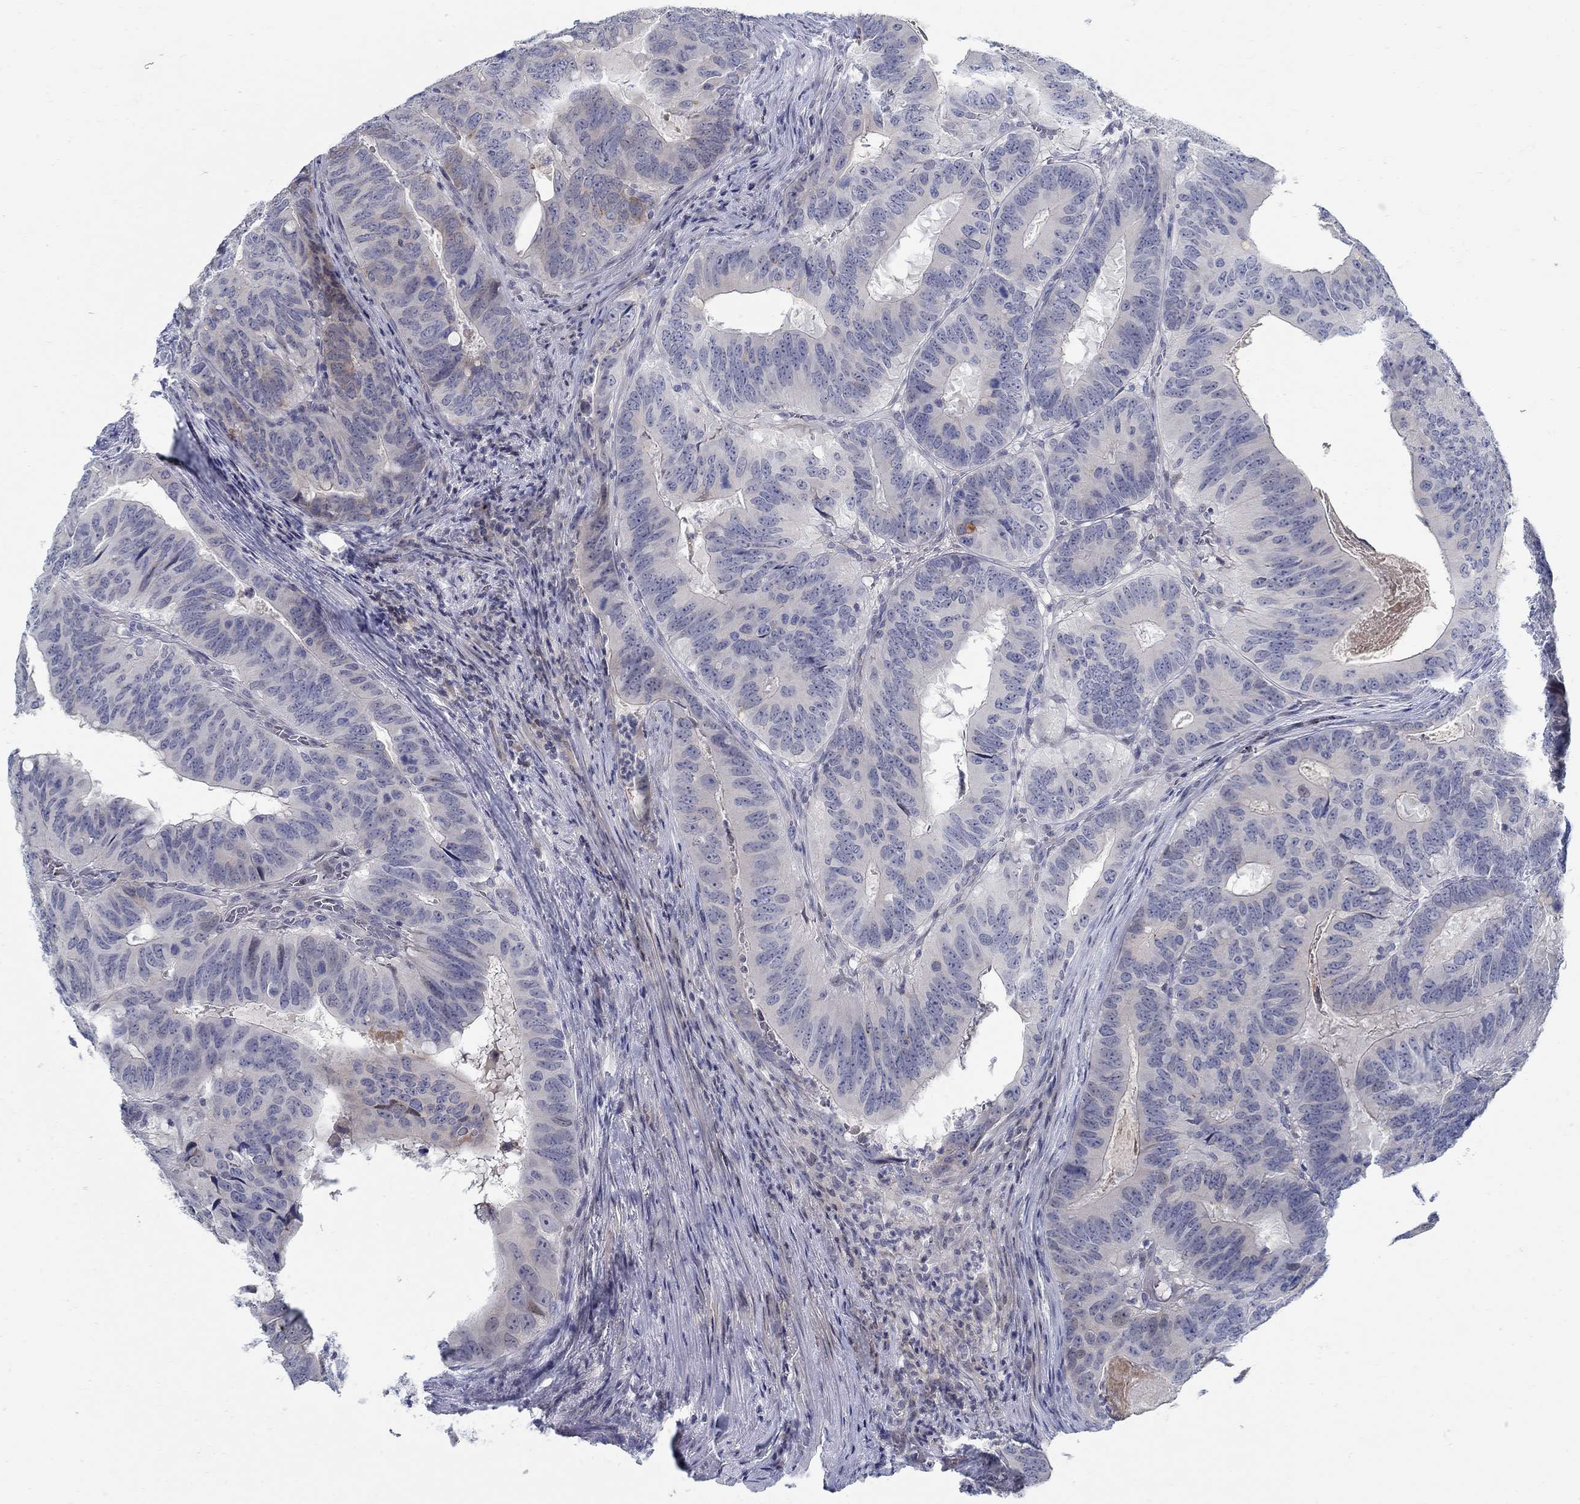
{"staining": {"intensity": "negative", "quantity": "none", "location": "none"}, "tissue": "colorectal cancer", "cell_type": "Tumor cells", "image_type": "cancer", "snomed": [{"axis": "morphology", "description": "Adenocarcinoma, NOS"}, {"axis": "topography", "description": "Colon"}], "caption": "Colorectal cancer (adenocarcinoma) stained for a protein using immunohistochemistry demonstrates no staining tumor cells.", "gene": "ANO7", "patient": {"sex": "male", "age": 79}}